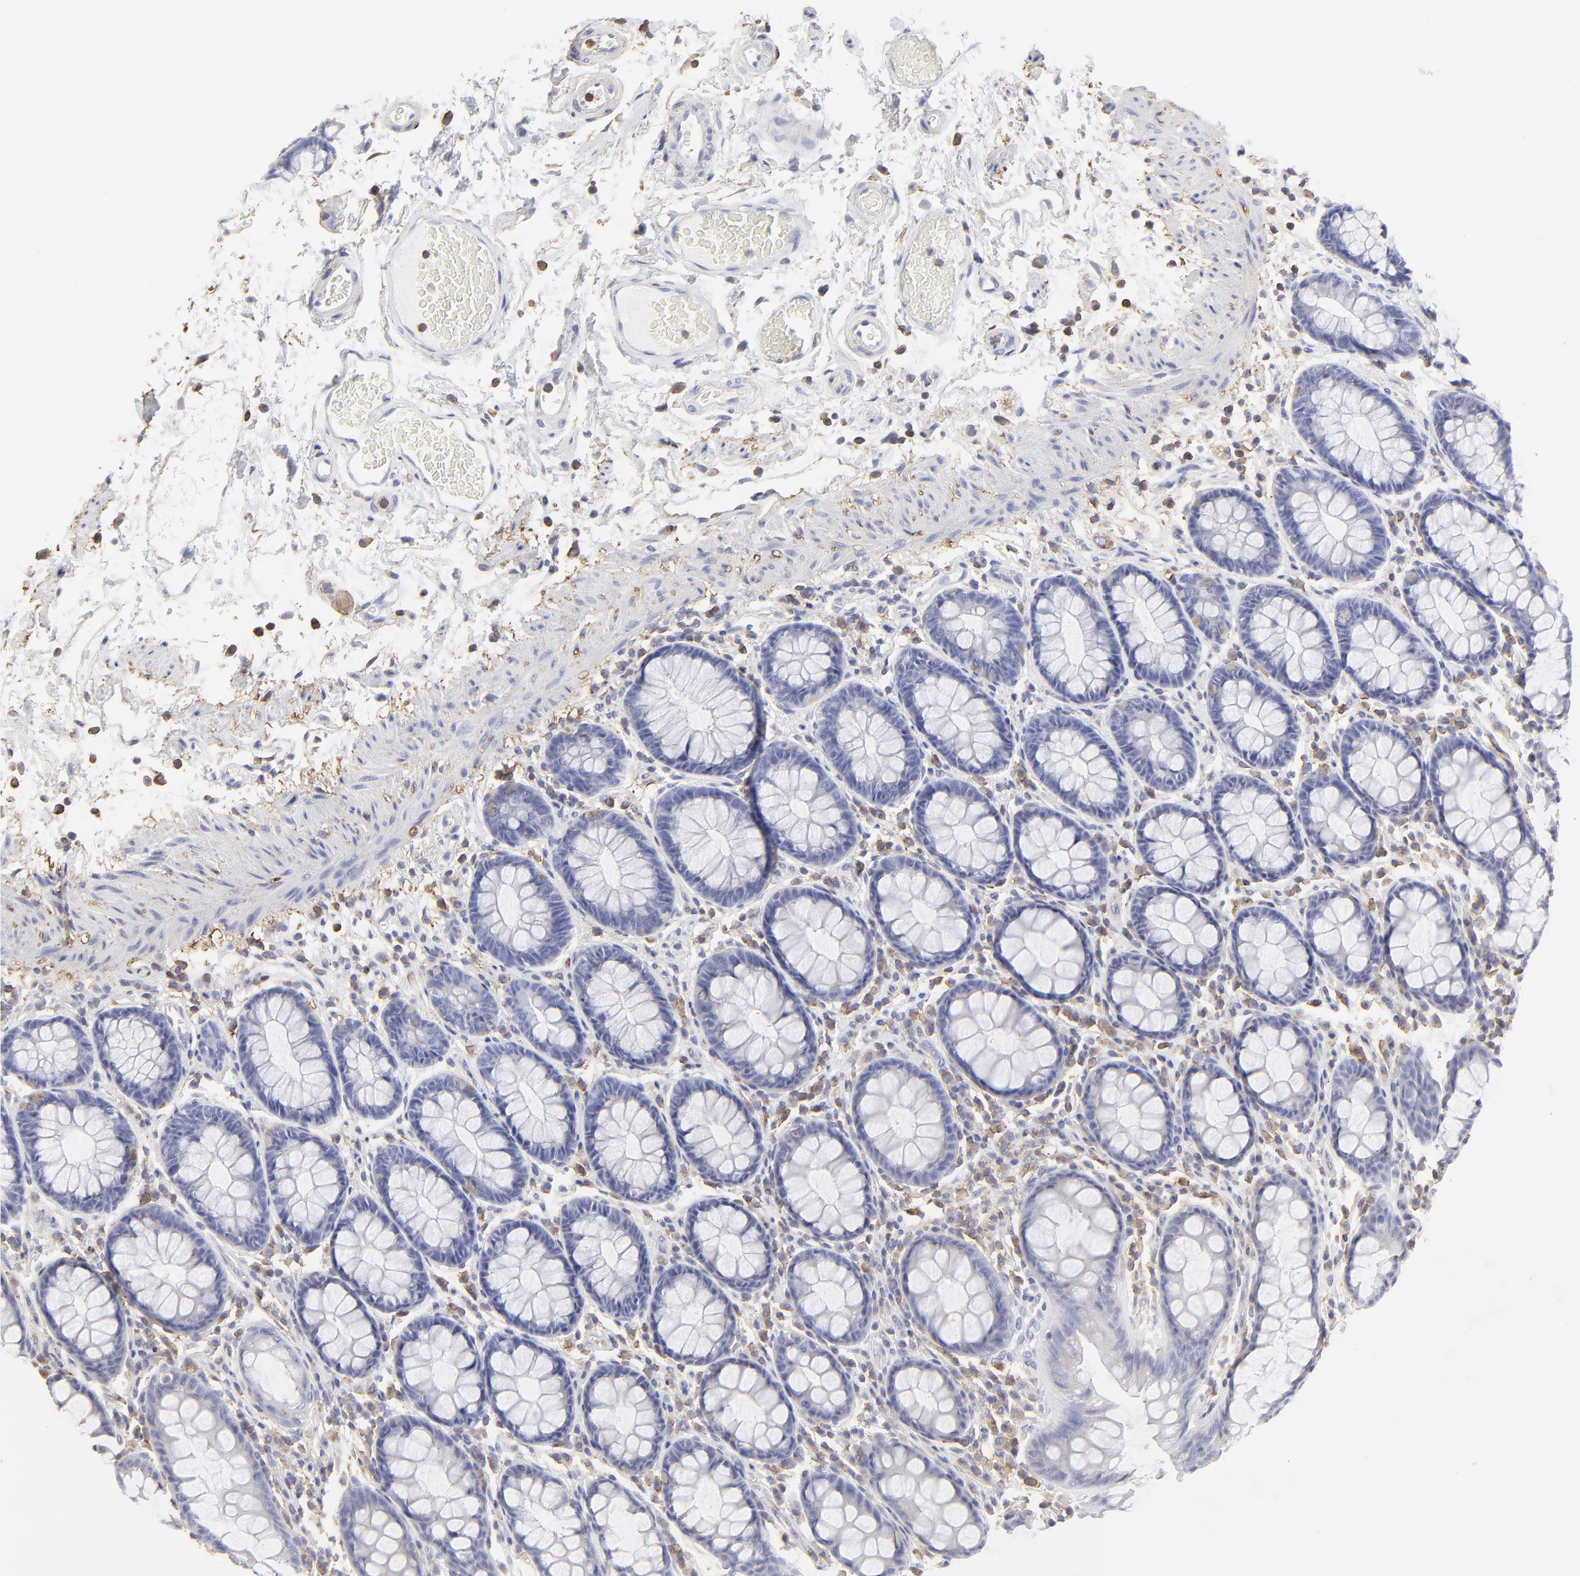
{"staining": {"intensity": "negative", "quantity": "none", "location": "none"}, "tissue": "rectum", "cell_type": "Glandular cells", "image_type": "normal", "snomed": [{"axis": "morphology", "description": "Normal tissue, NOS"}, {"axis": "topography", "description": "Rectum"}], "caption": "Glandular cells are negative for protein expression in benign human rectum. (DAB (3,3'-diaminobenzidine) immunohistochemistry visualized using brightfield microscopy, high magnification).", "gene": "ANXA6", "patient": {"sex": "male", "age": 92}}